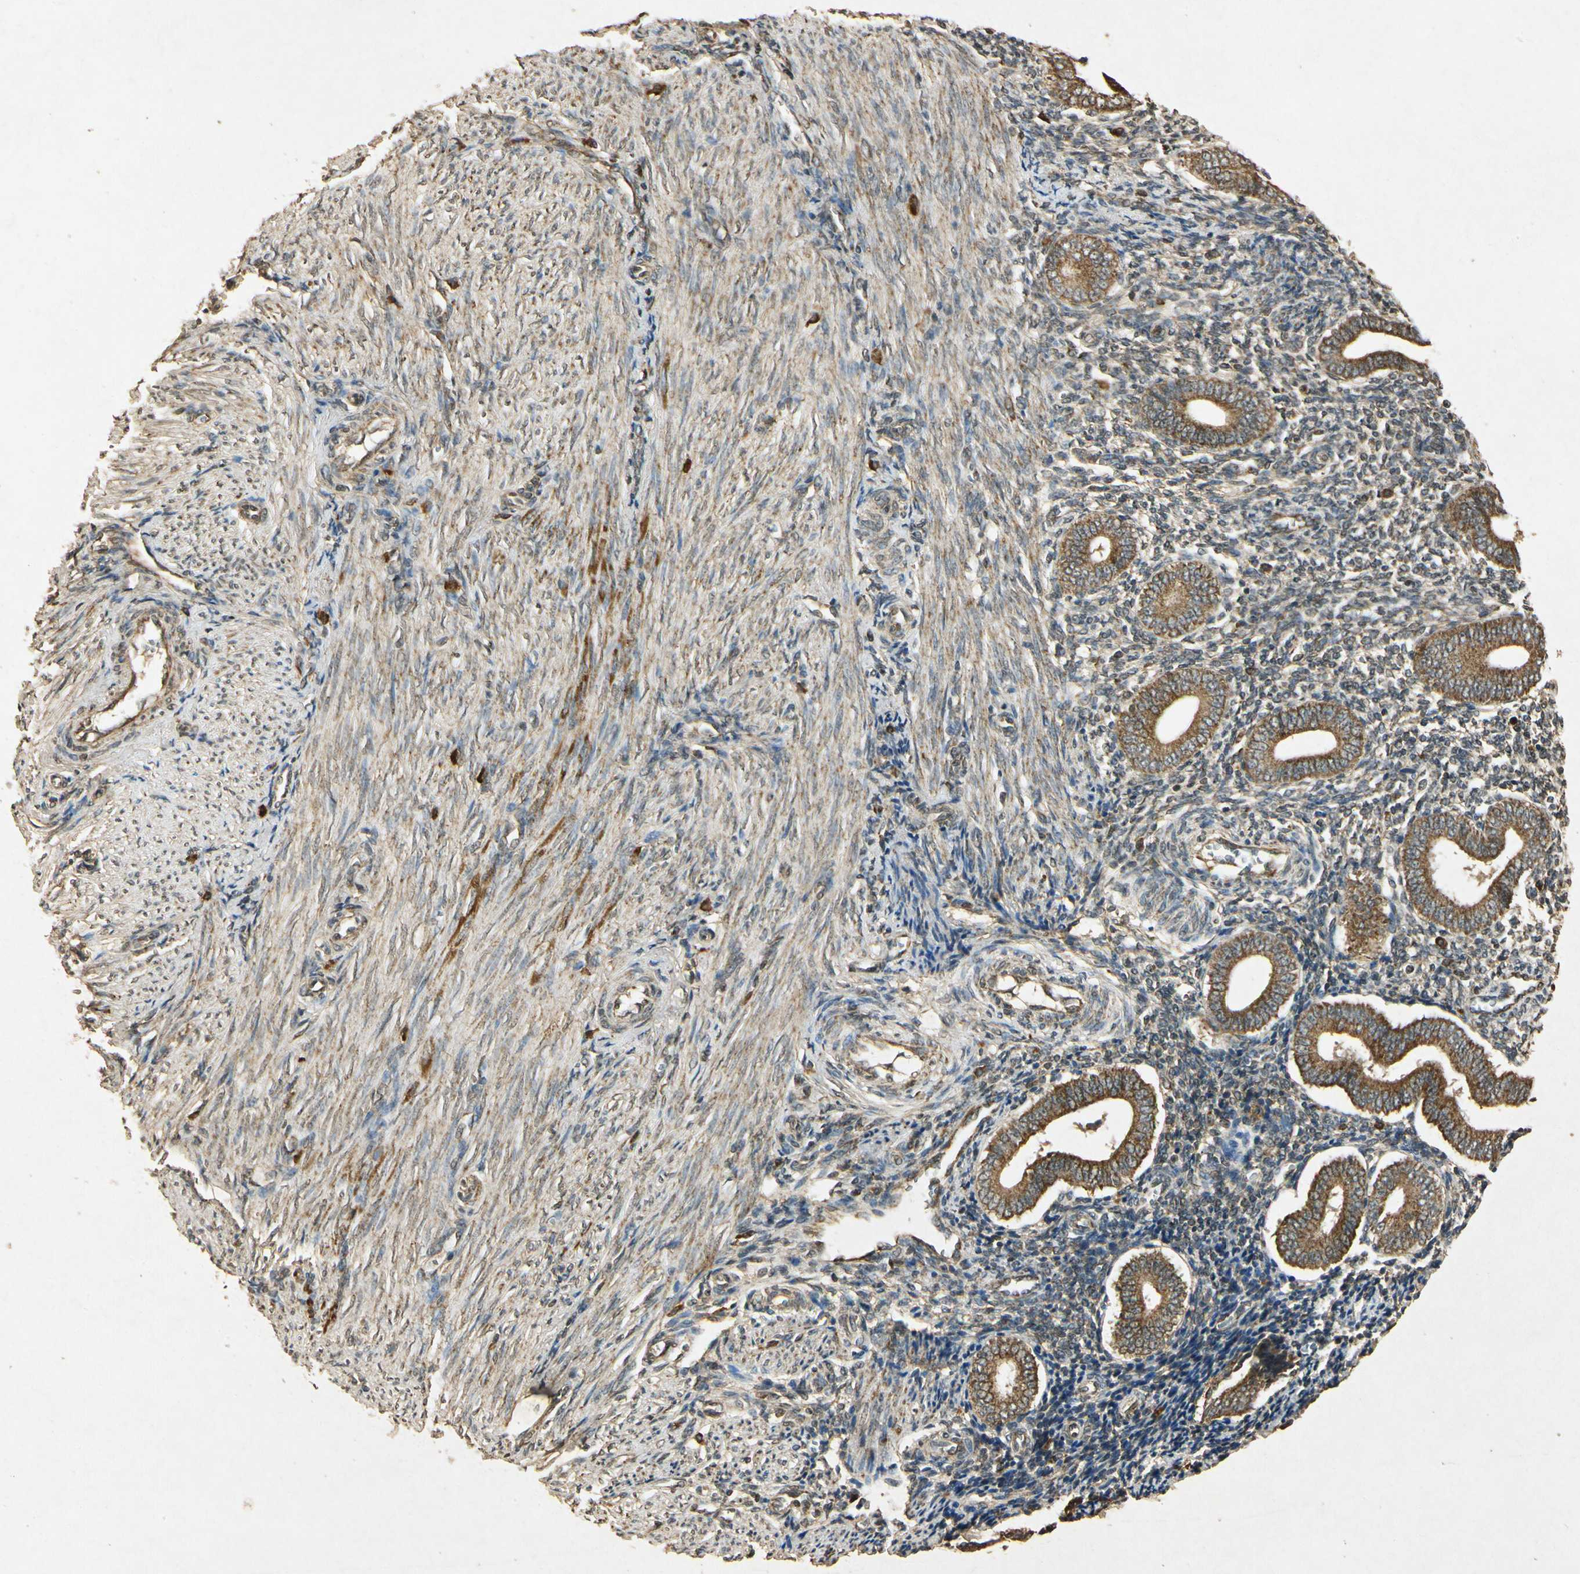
{"staining": {"intensity": "moderate", "quantity": "25%-75%", "location": "cytoplasmic/membranous"}, "tissue": "endometrium", "cell_type": "Cells in endometrial stroma", "image_type": "normal", "snomed": [{"axis": "morphology", "description": "Normal tissue, NOS"}, {"axis": "topography", "description": "Uterus"}, {"axis": "topography", "description": "Endometrium"}], "caption": "Protein analysis of normal endometrium demonstrates moderate cytoplasmic/membranous positivity in about 25%-75% of cells in endometrial stroma.", "gene": "PRDX3", "patient": {"sex": "female", "age": 33}}